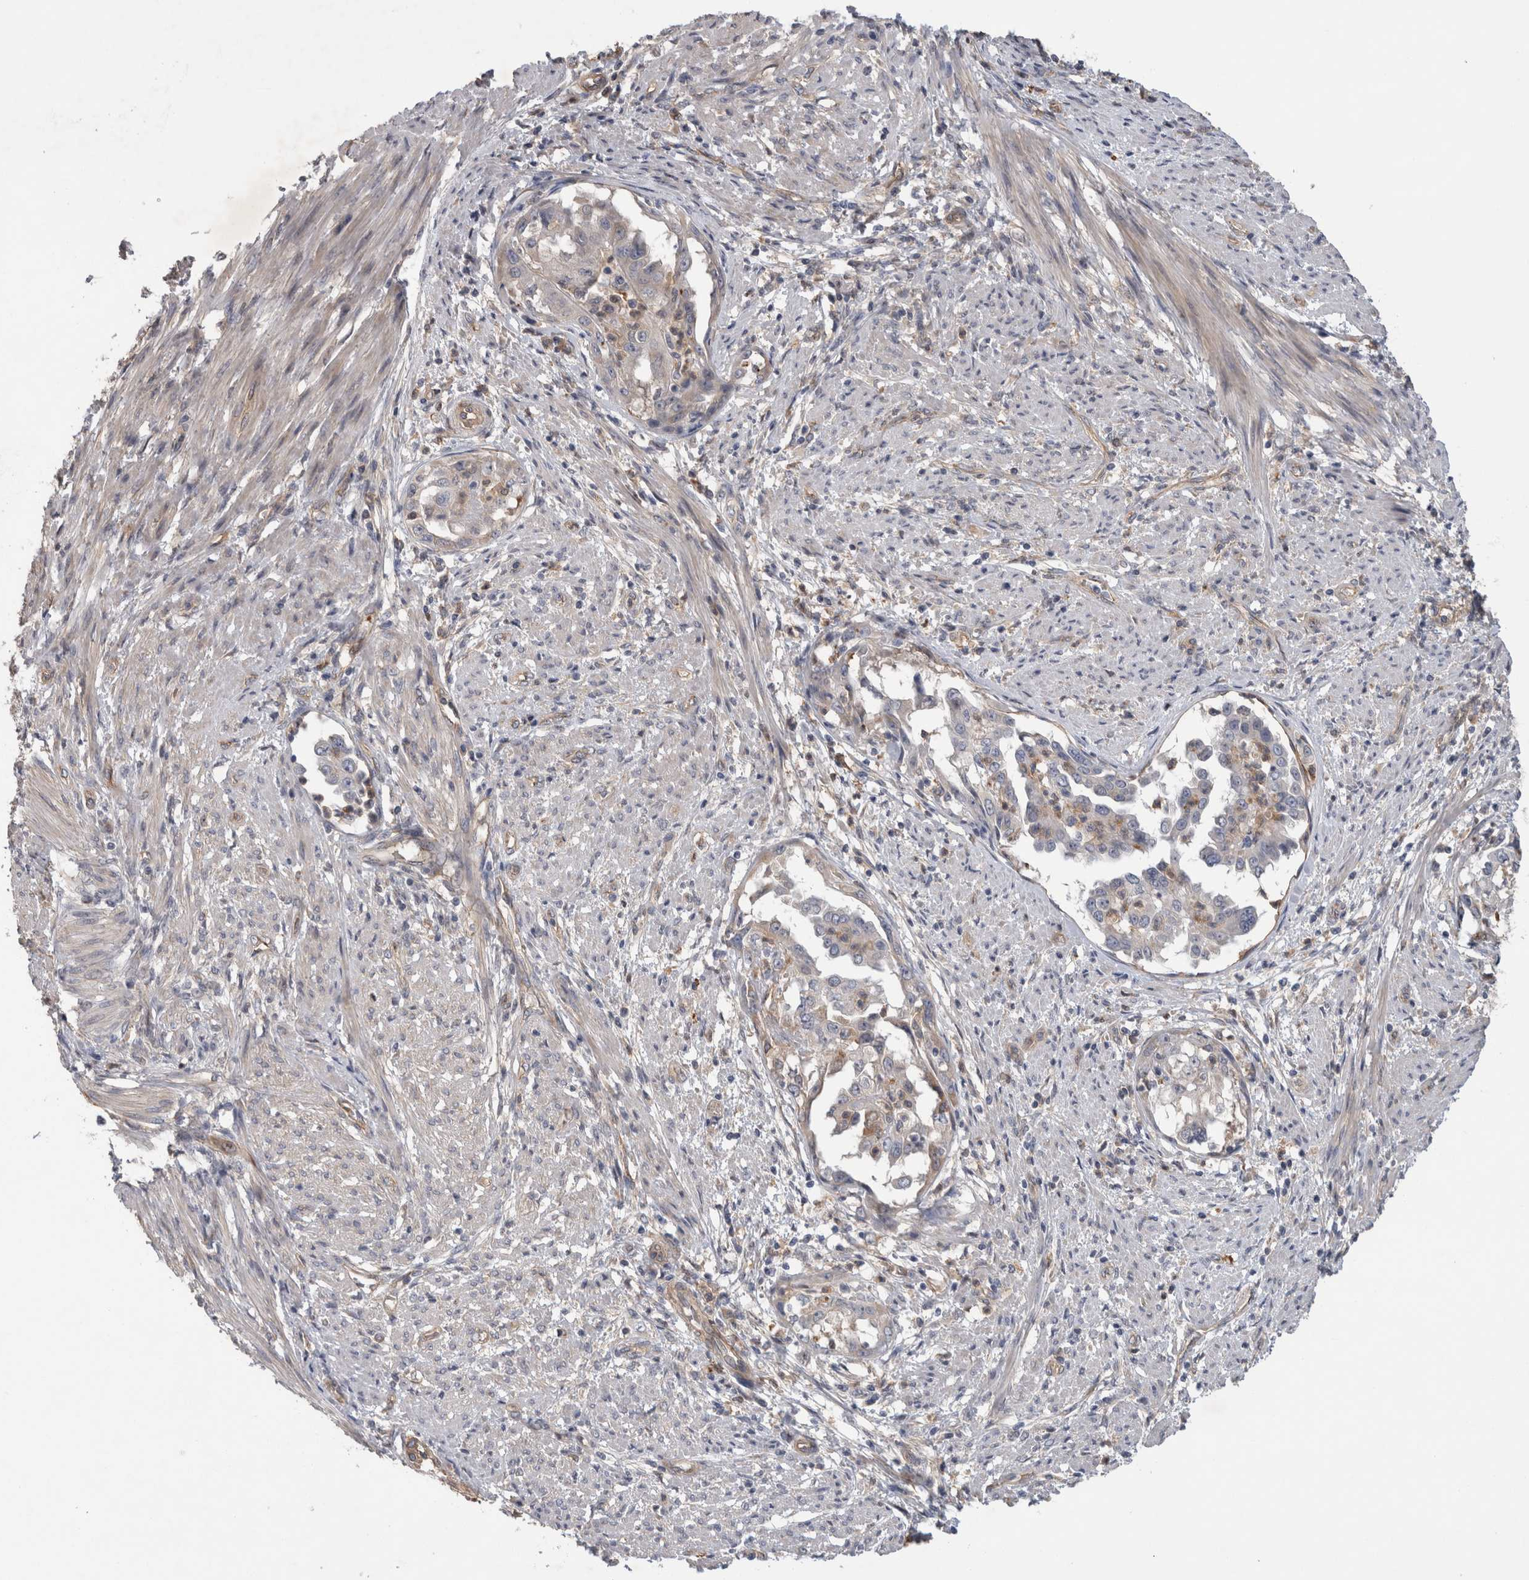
{"staining": {"intensity": "negative", "quantity": "none", "location": "none"}, "tissue": "endometrial cancer", "cell_type": "Tumor cells", "image_type": "cancer", "snomed": [{"axis": "morphology", "description": "Adenocarcinoma, NOS"}, {"axis": "topography", "description": "Endometrium"}], "caption": "This is a histopathology image of immunohistochemistry staining of endometrial cancer, which shows no positivity in tumor cells.", "gene": "ANKFY1", "patient": {"sex": "female", "age": 85}}